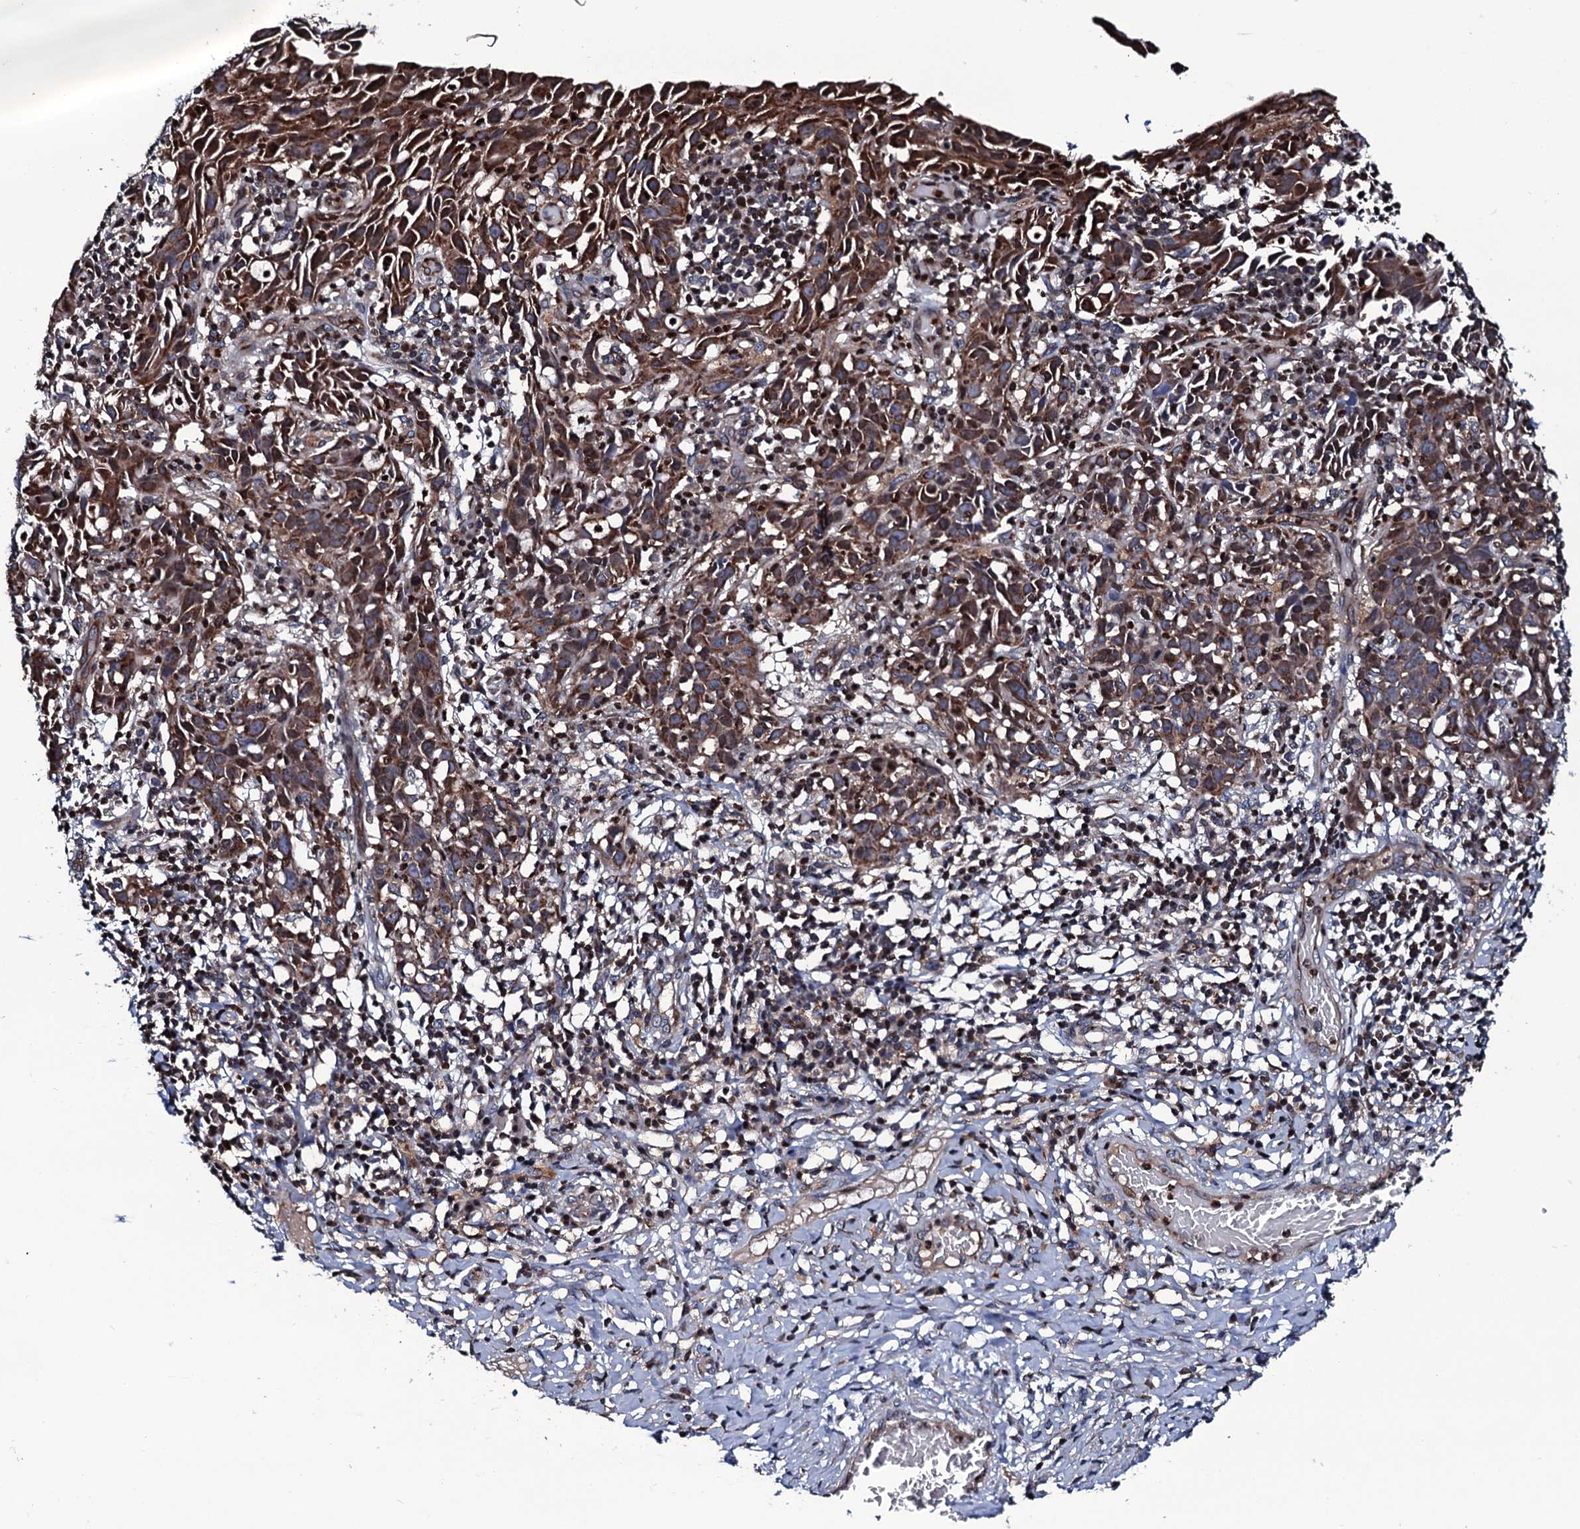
{"staining": {"intensity": "moderate", "quantity": ">75%", "location": "cytoplasmic/membranous"}, "tissue": "cervical cancer", "cell_type": "Tumor cells", "image_type": "cancer", "snomed": [{"axis": "morphology", "description": "Squamous cell carcinoma, NOS"}, {"axis": "topography", "description": "Cervix"}], "caption": "IHC (DAB (3,3'-diaminobenzidine)) staining of human cervical cancer demonstrates moderate cytoplasmic/membranous protein expression in about >75% of tumor cells.", "gene": "PLET1", "patient": {"sex": "female", "age": 50}}